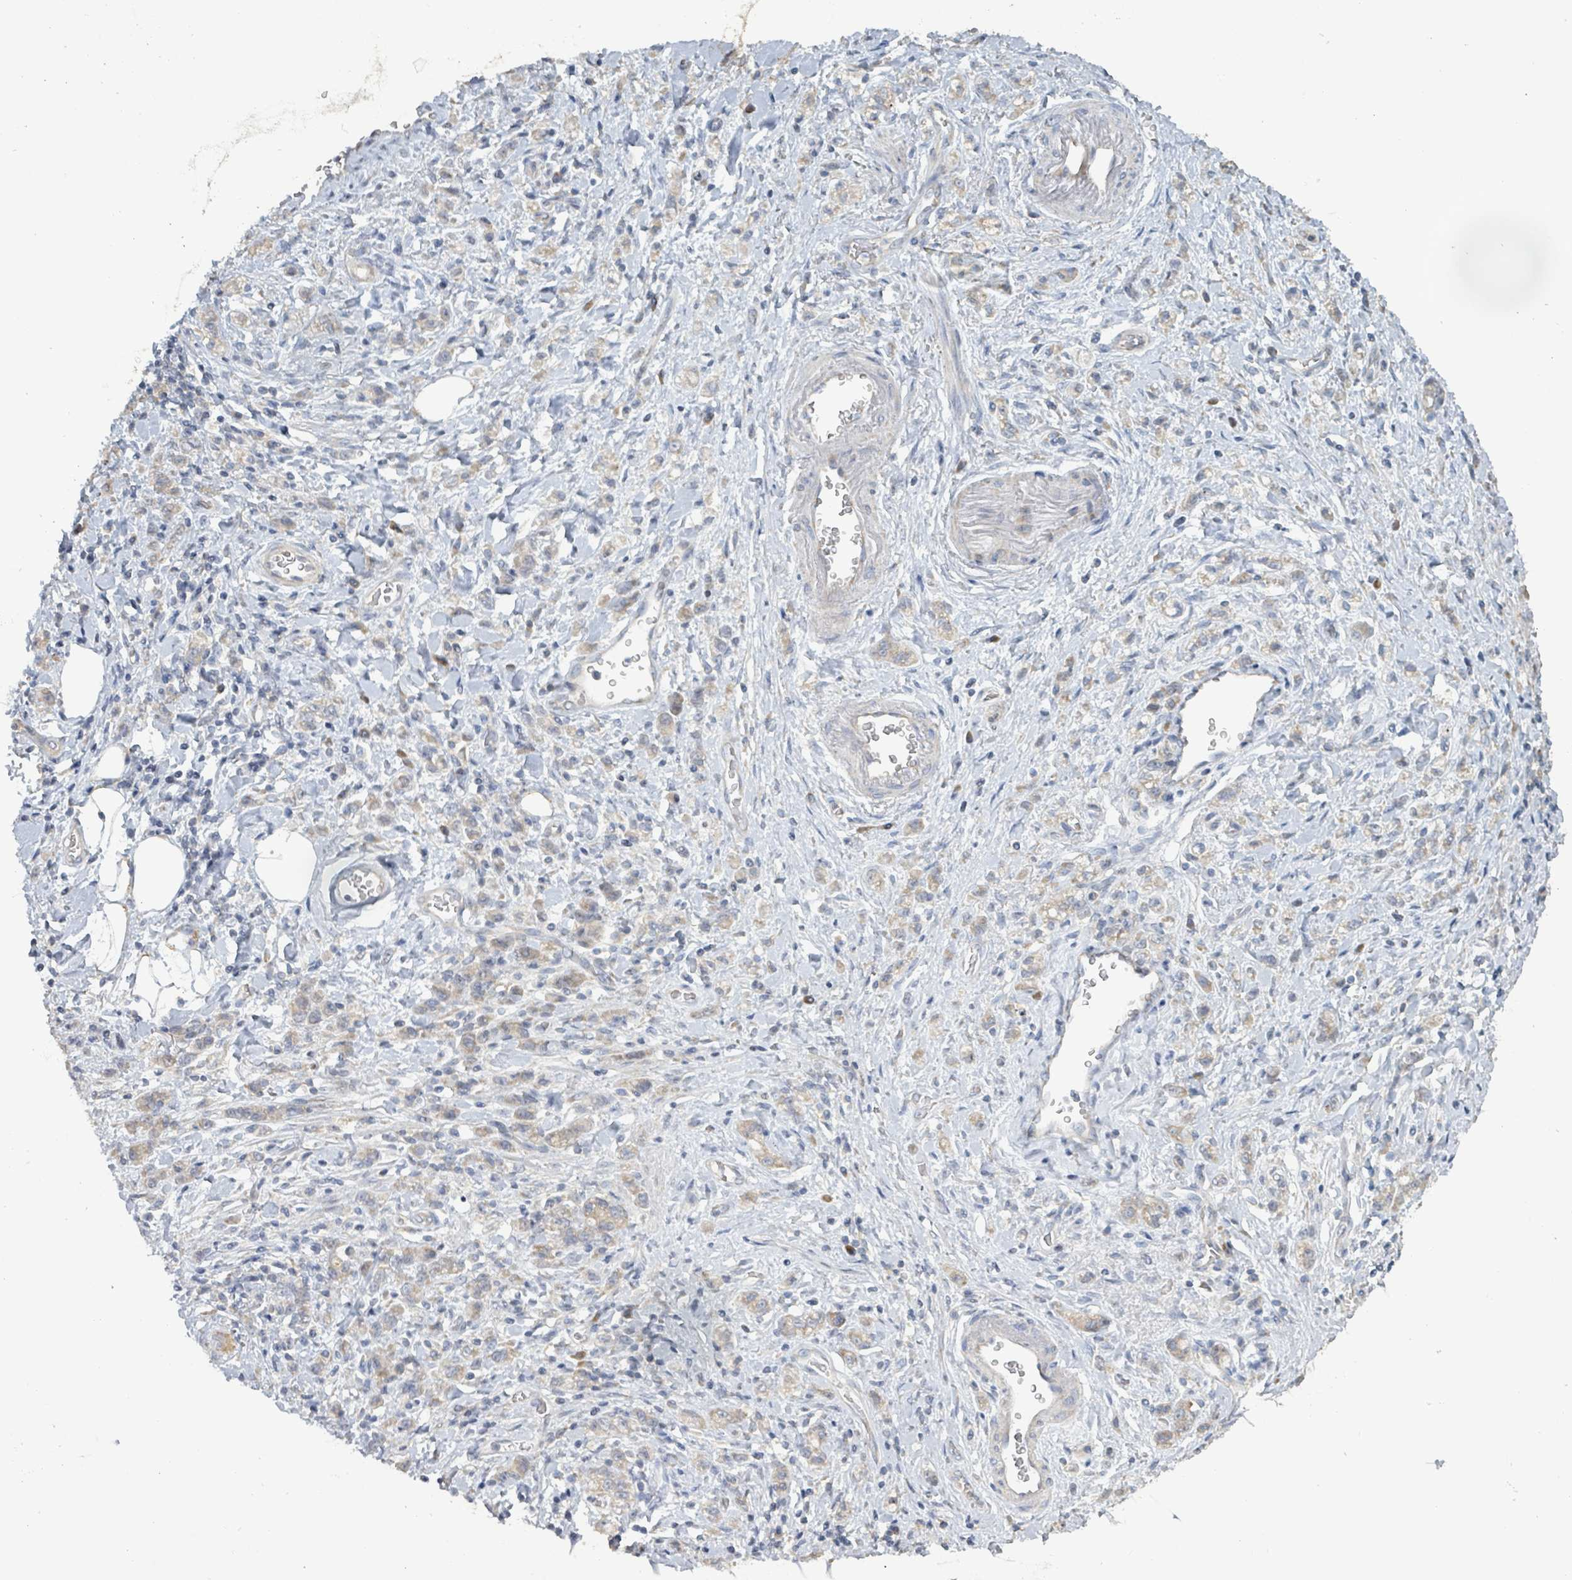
{"staining": {"intensity": "weak", "quantity": ">75%", "location": "cytoplasmic/membranous"}, "tissue": "stomach cancer", "cell_type": "Tumor cells", "image_type": "cancer", "snomed": [{"axis": "morphology", "description": "Adenocarcinoma, NOS"}, {"axis": "topography", "description": "Stomach"}], "caption": "Brown immunohistochemical staining in adenocarcinoma (stomach) reveals weak cytoplasmic/membranous positivity in about >75% of tumor cells.", "gene": "RPL32", "patient": {"sex": "male", "age": 77}}